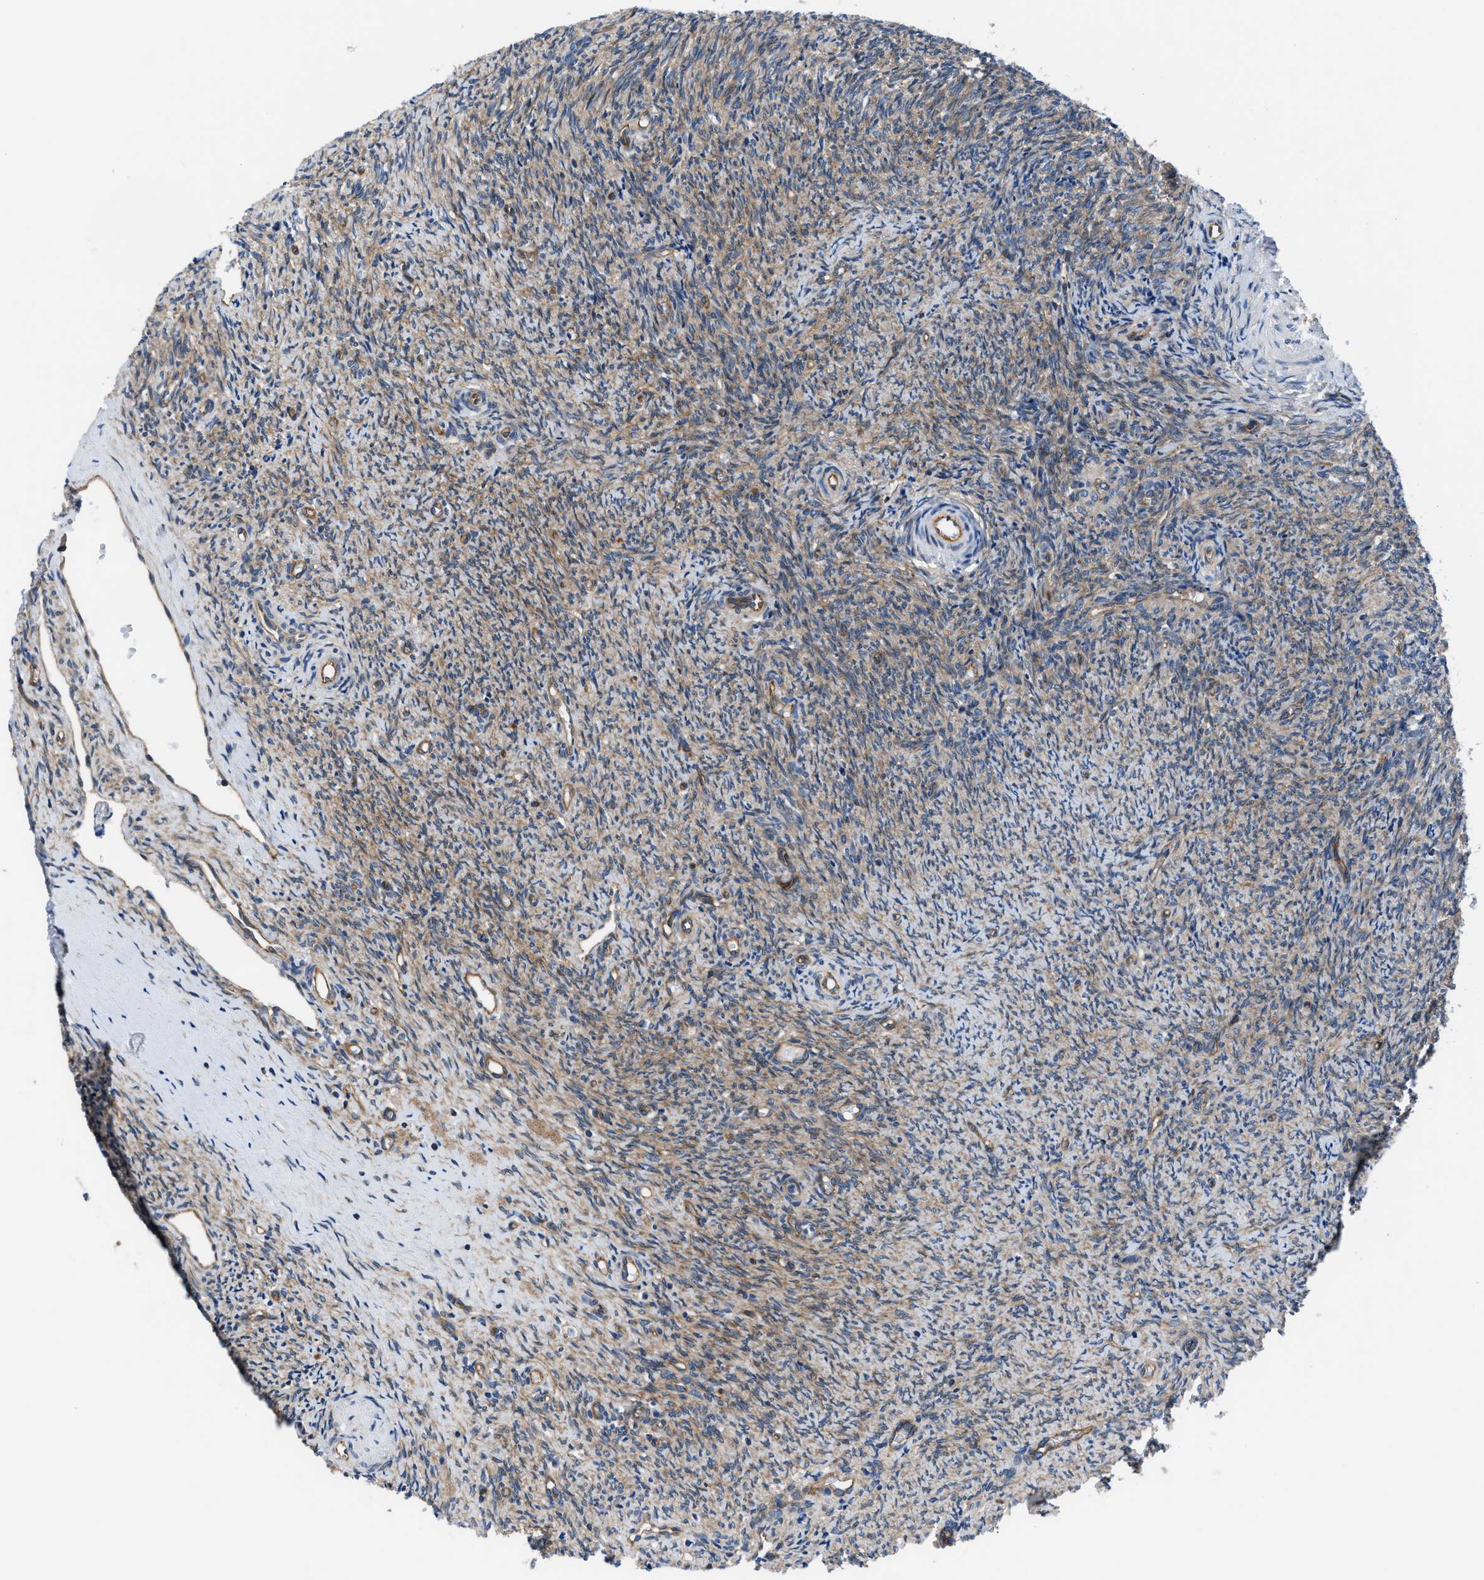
{"staining": {"intensity": "moderate", "quantity": ">75%", "location": "cytoplasmic/membranous"}, "tissue": "ovary", "cell_type": "Follicle cells", "image_type": "normal", "snomed": [{"axis": "morphology", "description": "Normal tissue, NOS"}, {"axis": "topography", "description": "Ovary"}], "caption": "Immunohistochemical staining of normal human ovary exhibits >75% levels of moderate cytoplasmic/membranous protein expression in approximately >75% of follicle cells. (DAB = brown stain, brightfield microscopy at high magnification).", "gene": "TRIP4", "patient": {"sex": "female", "age": 41}}